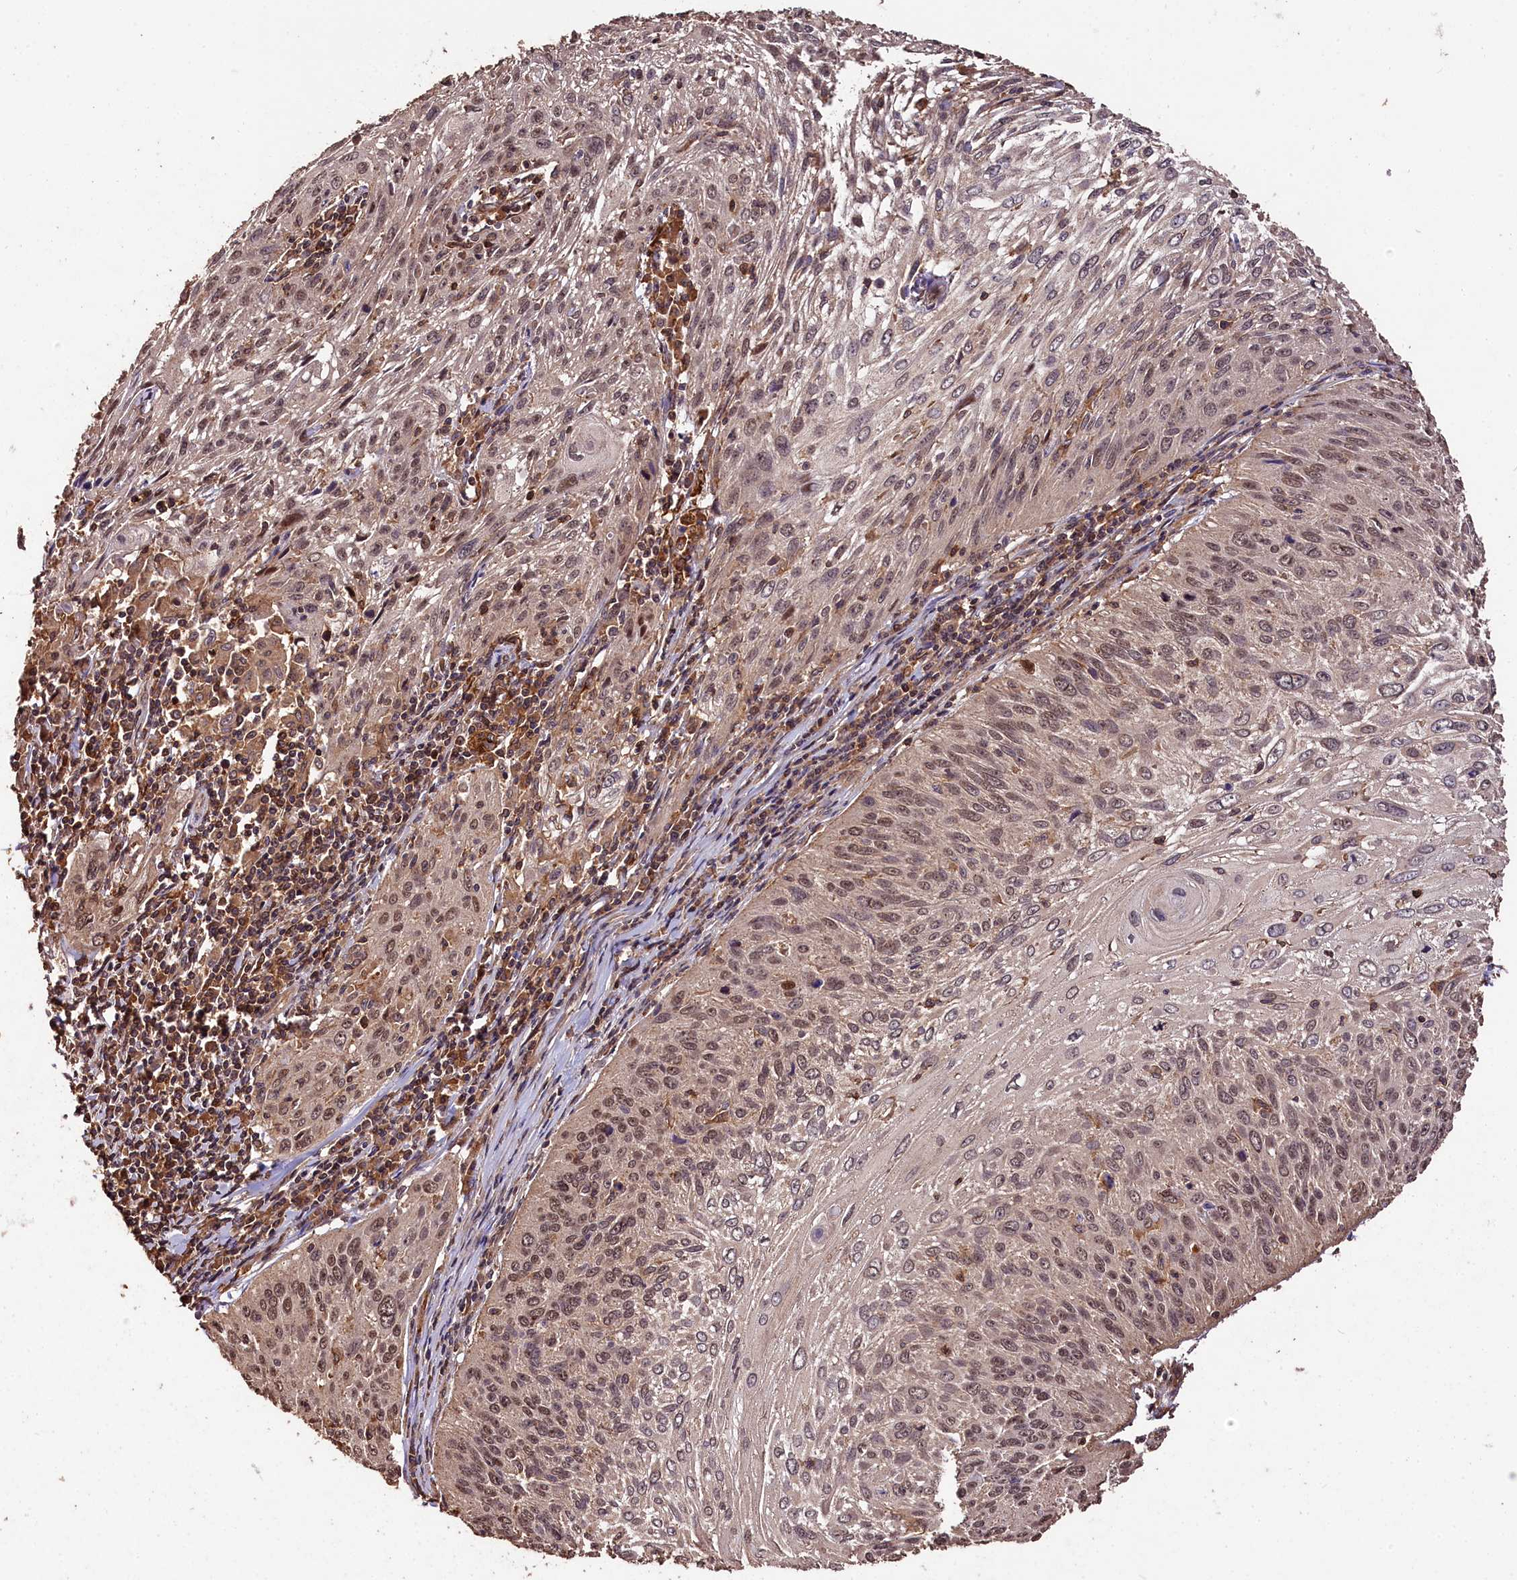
{"staining": {"intensity": "moderate", "quantity": ">75%", "location": "nuclear"}, "tissue": "cervical cancer", "cell_type": "Tumor cells", "image_type": "cancer", "snomed": [{"axis": "morphology", "description": "Squamous cell carcinoma, NOS"}, {"axis": "topography", "description": "Cervix"}], "caption": "Approximately >75% of tumor cells in cervical squamous cell carcinoma exhibit moderate nuclear protein positivity as visualized by brown immunohistochemical staining.", "gene": "KPTN", "patient": {"sex": "female", "age": 51}}